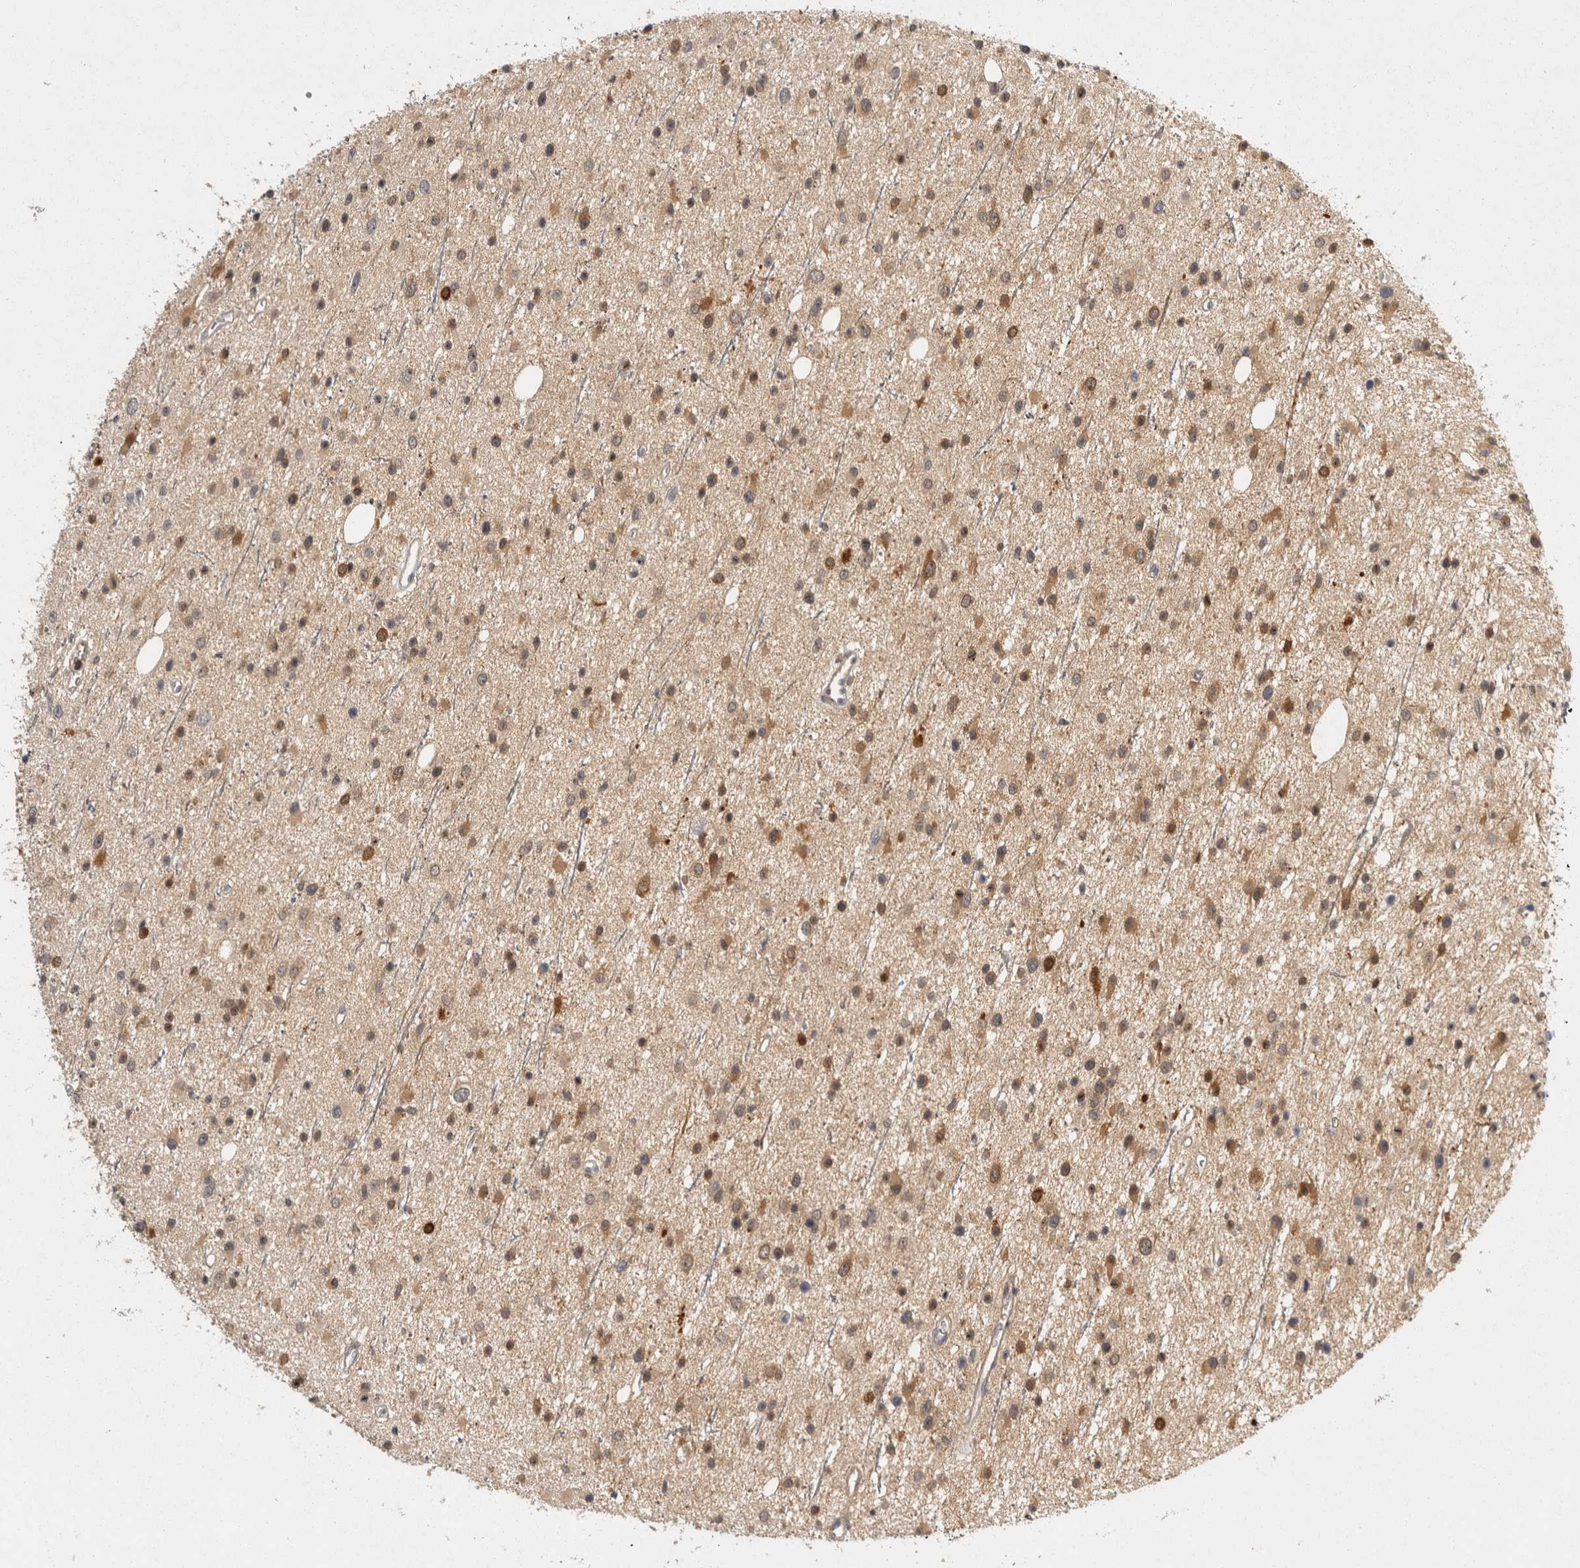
{"staining": {"intensity": "moderate", "quantity": ">75%", "location": "cytoplasmic/membranous"}, "tissue": "glioma", "cell_type": "Tumor cells", "image_type": "cancer", "snomed": [{"axis": "morphology", "description": "Glioma, malignant, Low grade"}, {"axis": "topography", "description": "Cerebral cortex"}], "caption": "Immunohistochemistry micrograph of neoplastic tissue: glioma stained using IHC displays medium levels of moderate protein expression localized specifically in the cytoplasmic/membranous of tumor cells, appearing as a cytoplasmic/membranous brown color.", "gene": "ACAT2", "patient": {"sex": "female", "age": 39}}